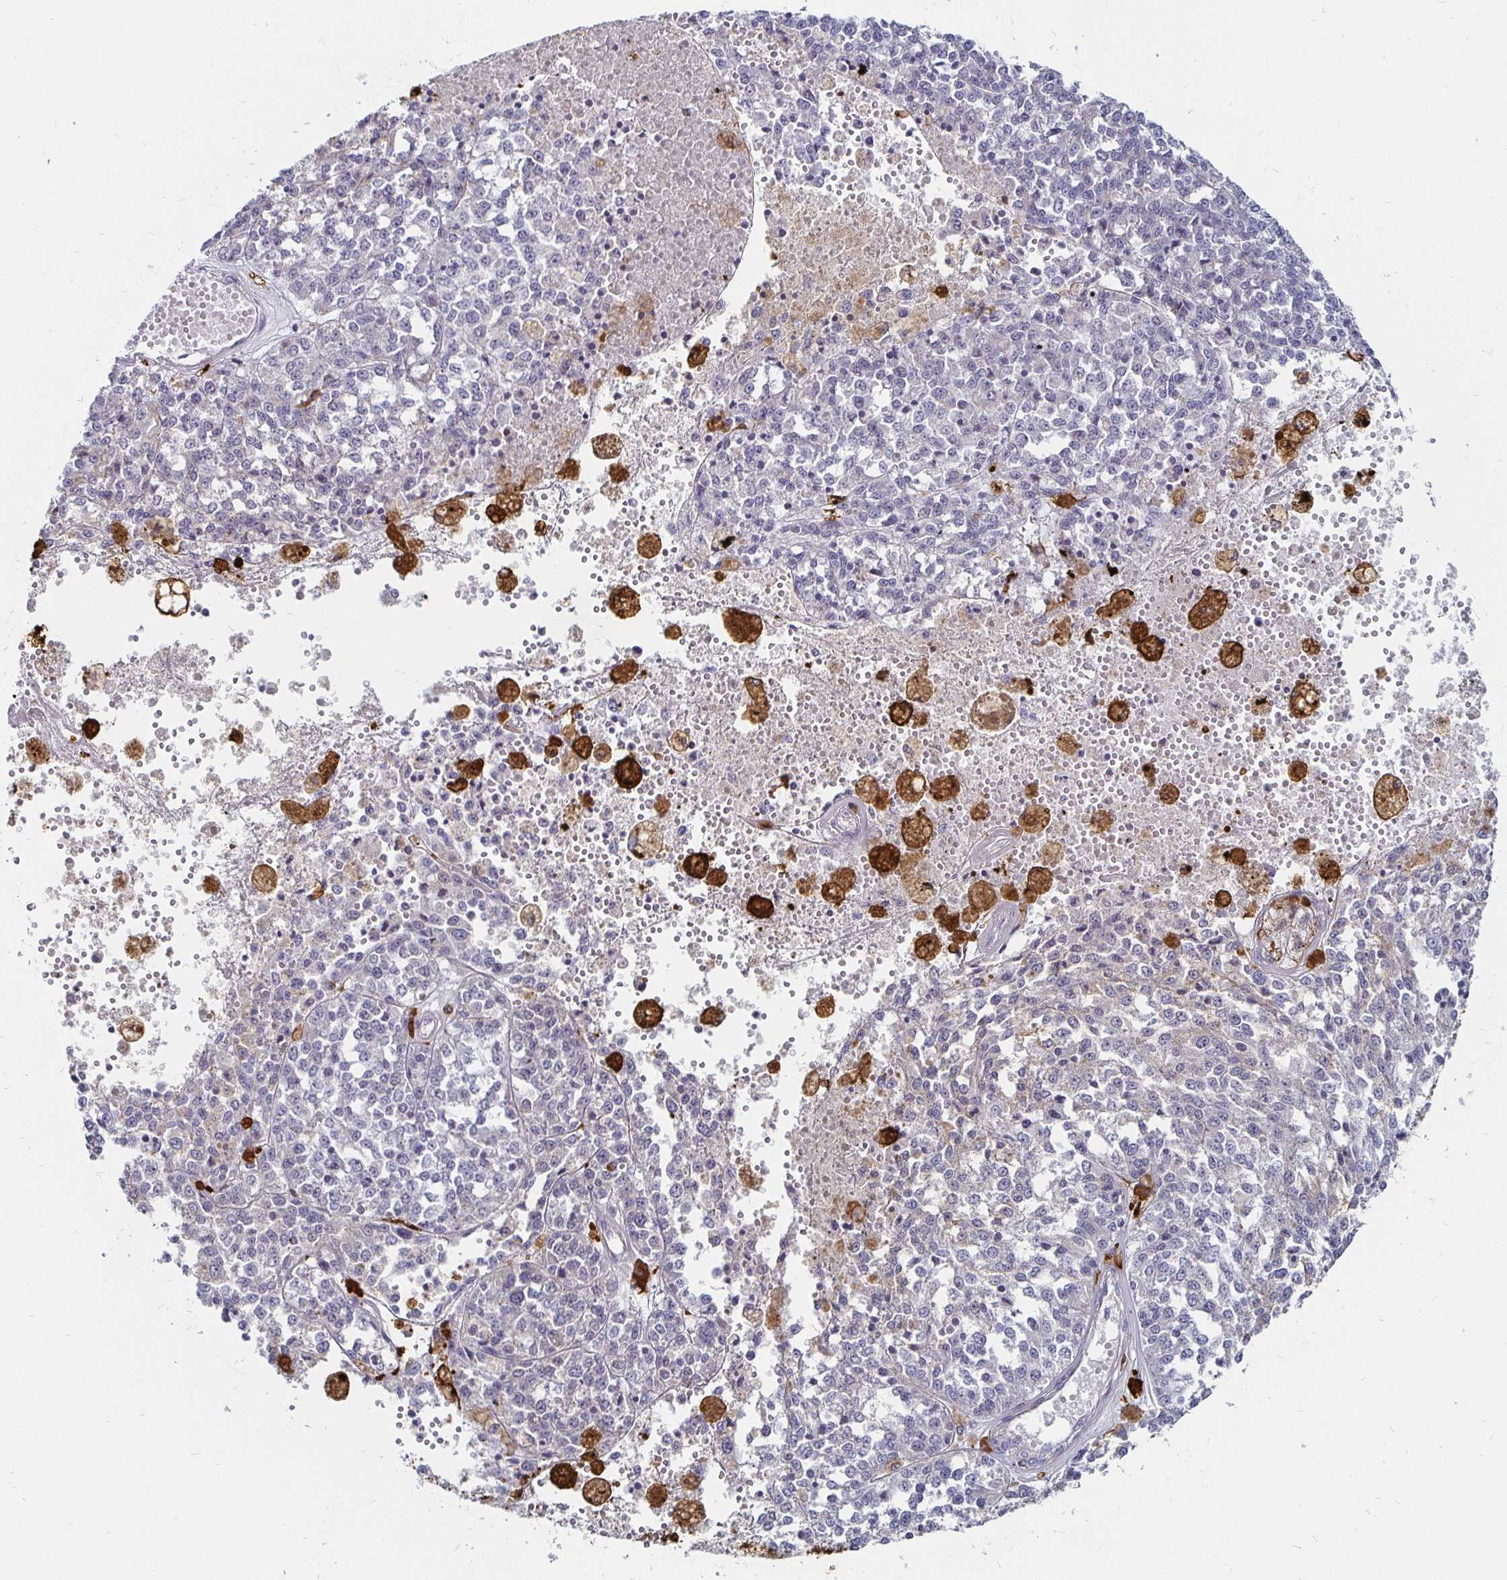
{"staining": {"intensity": "negative", "quantity": "none", "location": "none"}, "tissue": "melanoma", "cell_type": "Tumor cells", "image_type": "cancer", "snomed": [{"axis": "morphology", "description": "Malignant melanoma, Metastatic site"}, {"axis": "topography", "description": "Lymph node"}], "caption": "High power microscopy photomicrograph of an IHC image of melanoma, revealing no significant positivity in tumor cells.", "gene": "CCDC85A", "patient": {"sex": "female", "age": 64}}